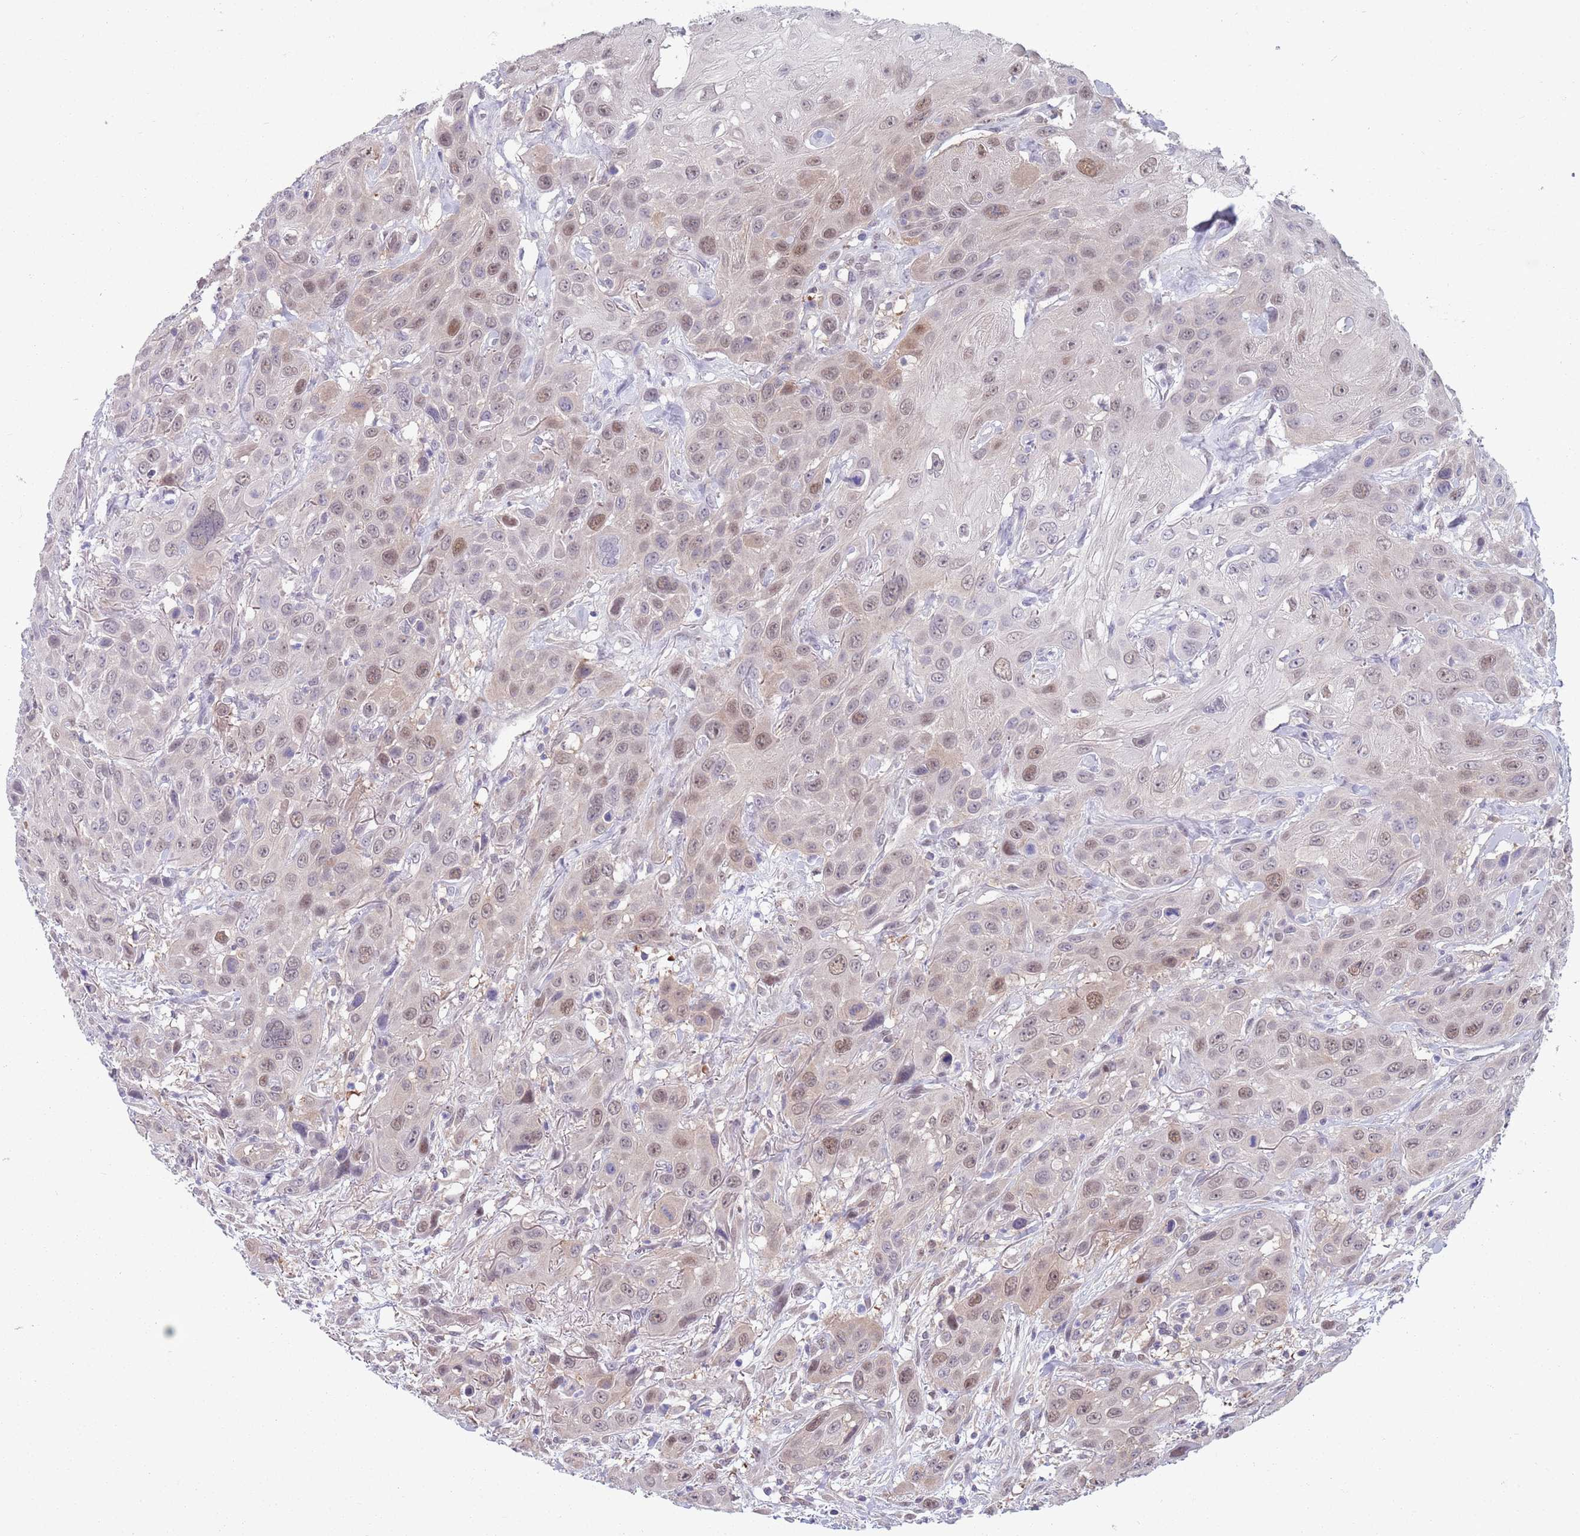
{"staining": {"intensity": "weak", "quantity": "25%-75%", "location": "nuclear"}, "tissue": "head and neck cancer", "cell_type": "Tumor cells", "image_type": "cancer", "snomed": [{"axis": "morphology", "description": "Squamous cell carcinoma, NOS"}, {"axis": "topography", "description": "Head-Neck"}], "caption": "About 25%-75% of tumor cells in human squamous cell carcinoma (head and neck) reveal weak nuclear protein staining as visualized by brown immunohistochemical staining.", "gene": "CLNS1A", "patient": {"sex": "male", "age": 81}}